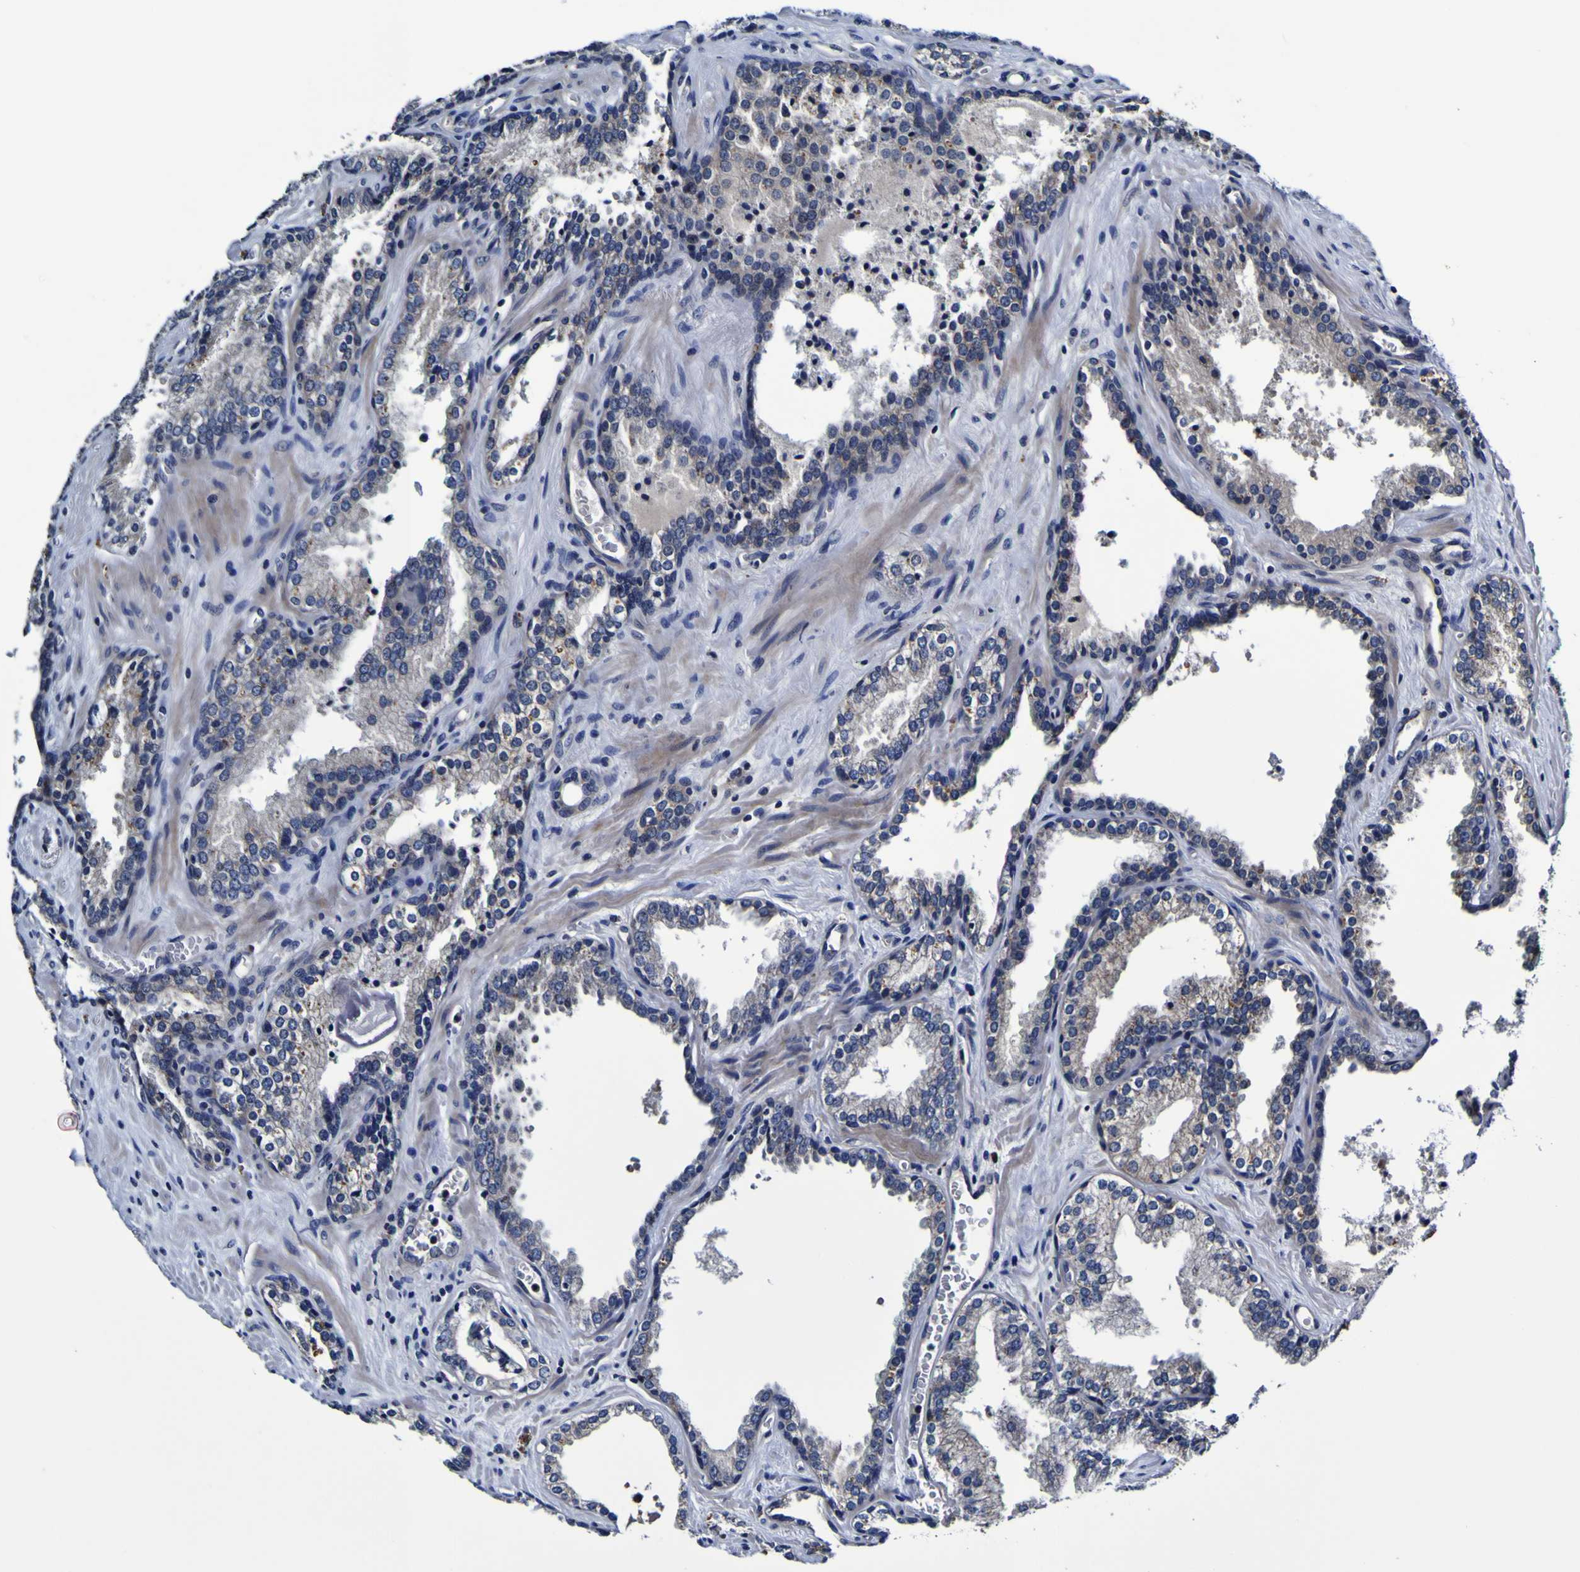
{"staining": {"intensity": "negative", "quantity": "none", "location": "none"}, "tissue": "prostate cancer", "cell_type": "Tumor cells", "image_type": "cancer", "snomed": [{"axis": "morphology", "description": "Adenocarcinoma, Low grade"}, {"axis": "topography", "description": "Prostate"}], "caption": "The photomicrograph shows no significant staining in tumor cells of prostate low-grade adenocarcinoma.", "gene": "PANK4", "patient": {"sex": "male", "age": 60}}